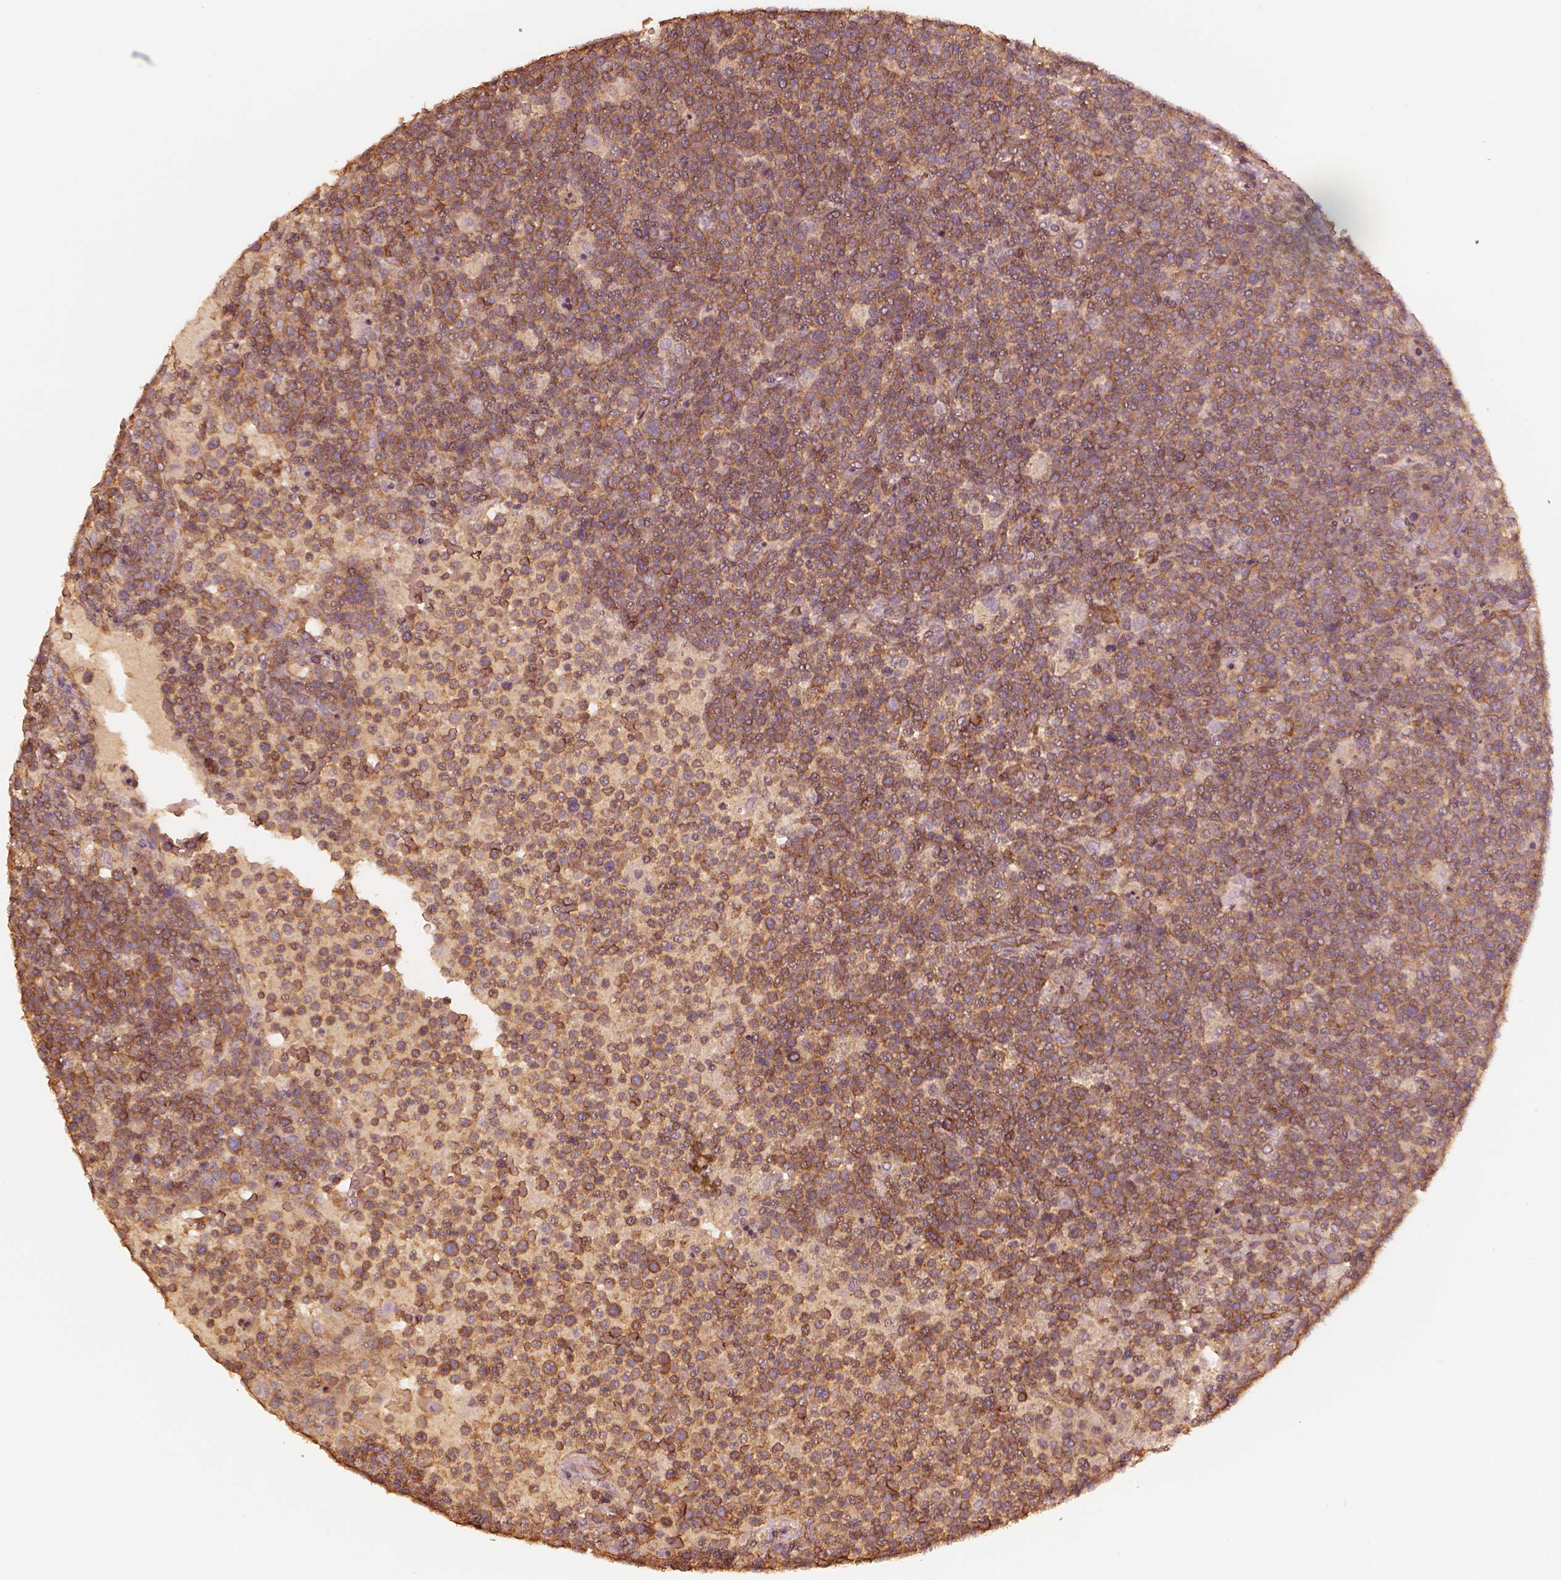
{"staining": {"intensity": "moderate", "quantity": ">75%", "location": "cytoplasmic/membranous"}, "tissue": "lymphoma", "cell_type": "Tumor cells", "image_type": "cancer", "snomed": [{"axis": "morphology", "description": "Malignant lymphoma, non-Hodgkin's type, High grade"}, {"axis": "topography", "description": "Lymph node"}], "caption": "Tumor cells demonstrate medium levels of moderate cytoplasmic/membranous positivity in about >75% of cells in human high-grade malignant lymphoma, non-Hodgkin's type. The staining was performed using DAB, with brown indicating positive protein expression. Nuclei are stained blue with hematoxylin.", "gene": "WDR7", "patient": {"sex": "male", "age": 61}}